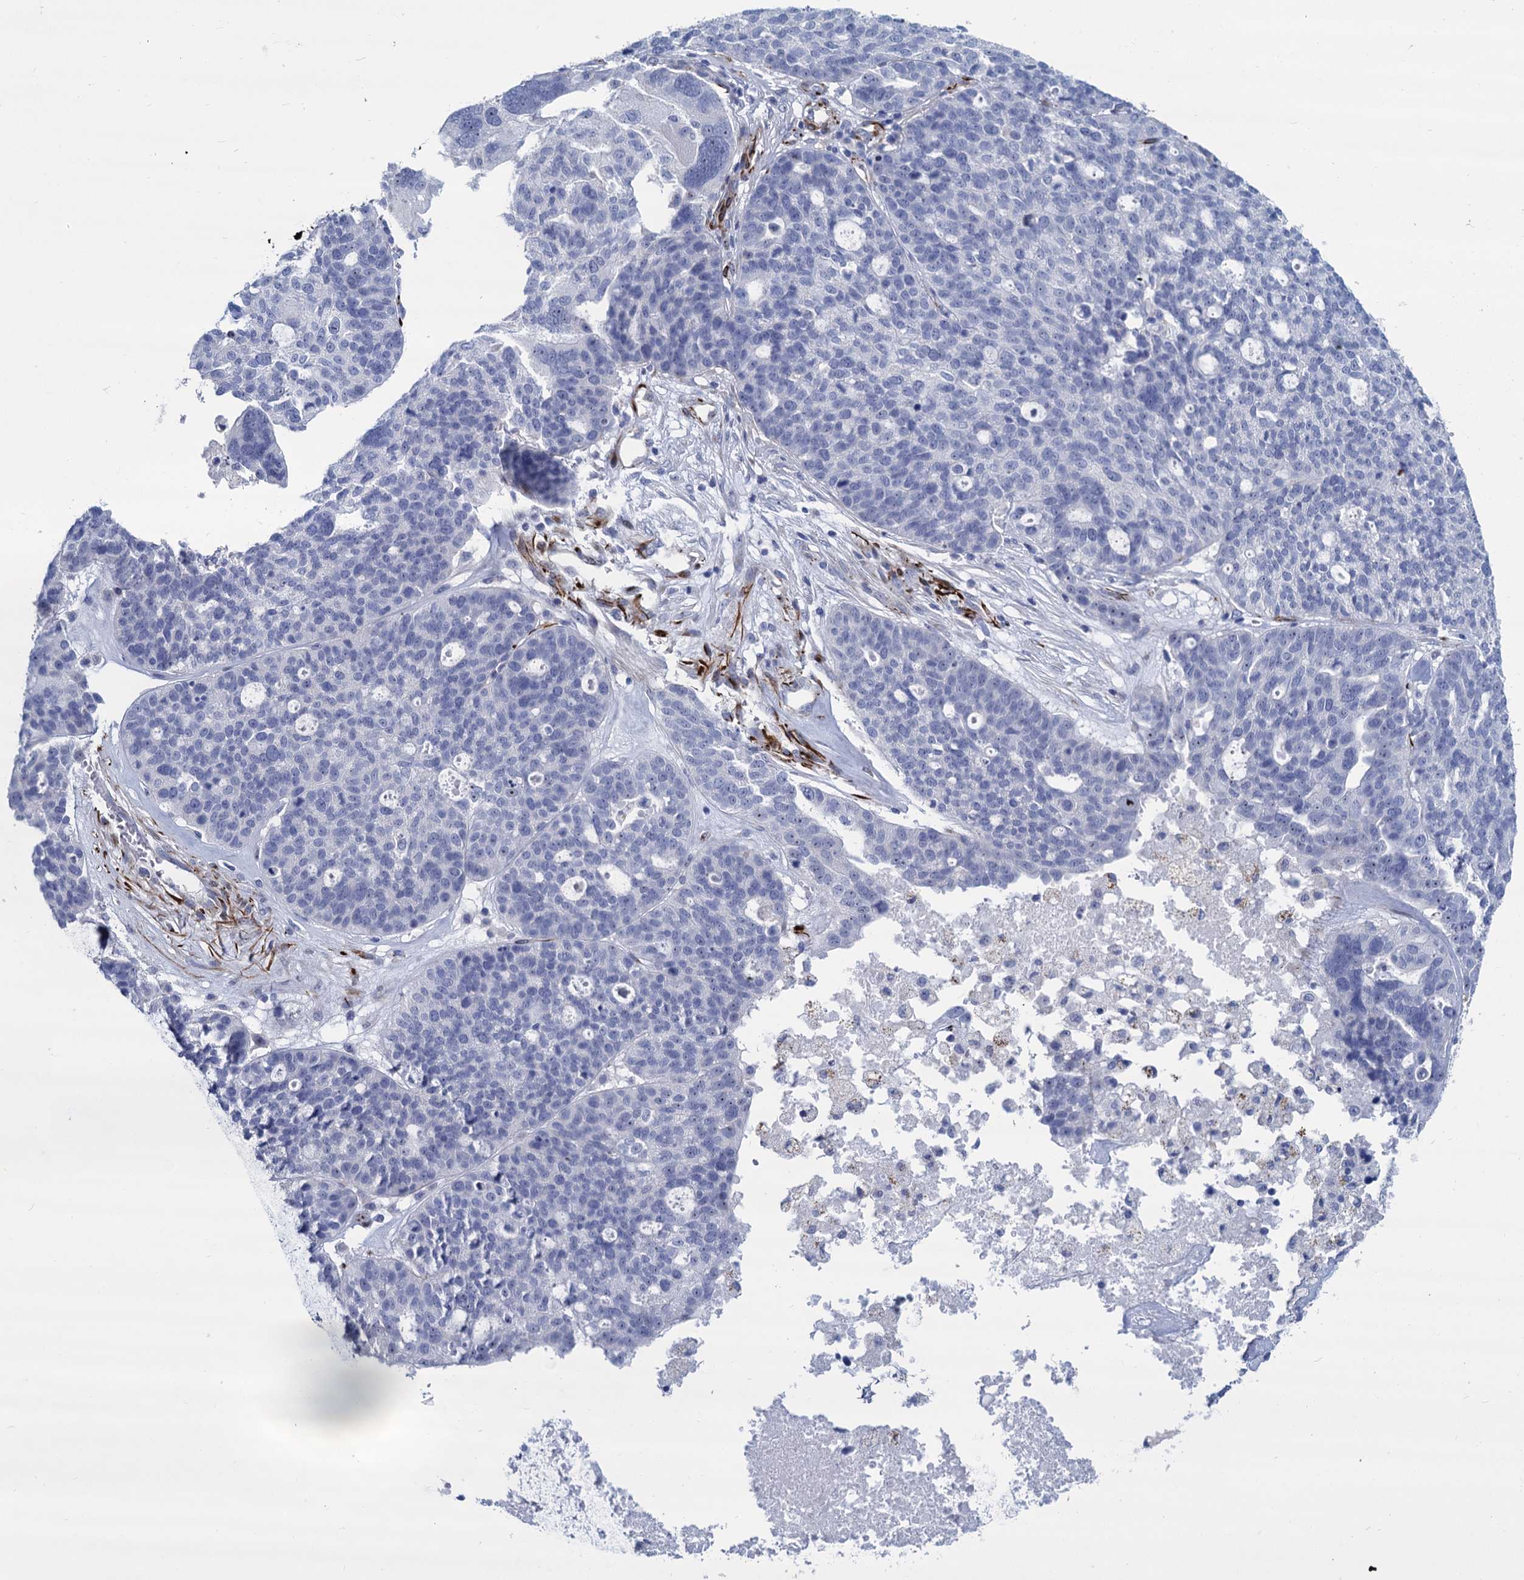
{"staining": {"intensity": "negative", "quantity": "none", "location": "none"}, "tissue": "ovarian cancer", "cell_type": "Tumor cells", "image_type": "cancer", "snomed": [{"axis": "morphology", "description": "Cystadenocarcinoma, serous, NOS"}, {"axis": "topography", "description": "Ovary"}], "caption": "Immunohistochemical staining of ovarian cancer (serous cystadenocarcinoma) reveals no significant staining in tumor cells.", "gene": "SH3TC2", "patient": {"sex": "female", "age": 59}}